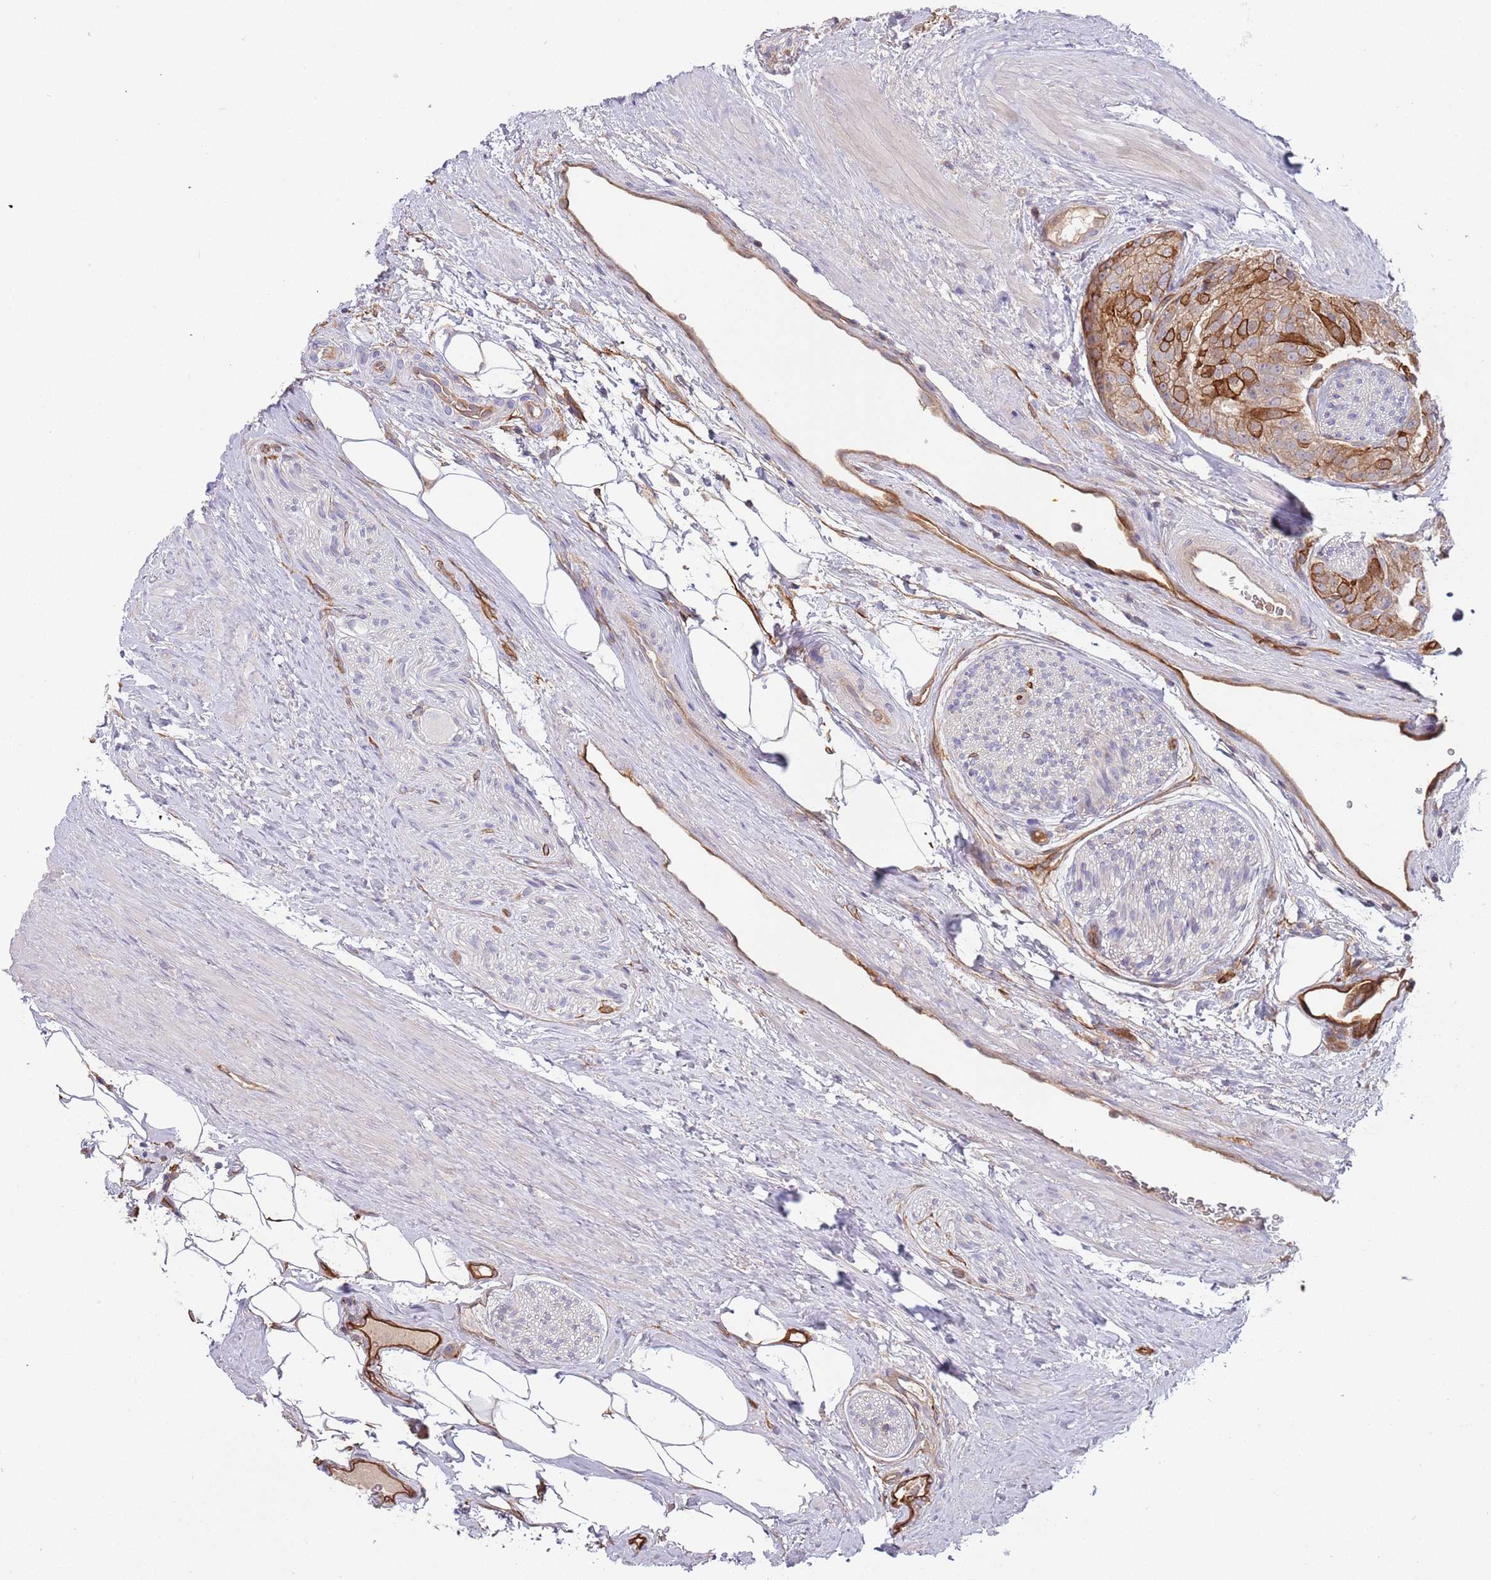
{"staining": {"intensity": "moderate", "quantity": ">75%", "location": "cytoplasmic/membranous"}, "tissue": "prostate cancer", "cell_type": "Tumor cells", "image_type": "cancer", "snomed": [{"axis": "morphology", "description": "Adenocarcinoma, High grade"}, {"axis": "topography", "description": "Prostate"}], "caption": "Tumor cells exhibit medium levels of moderate cytoplasmic/membranous expression in about >75% of cells in human adenocarcinoma (high-grade) (prostate).", "gene": "GSDMD", "patient": {"sex": "male", "age": 49}}